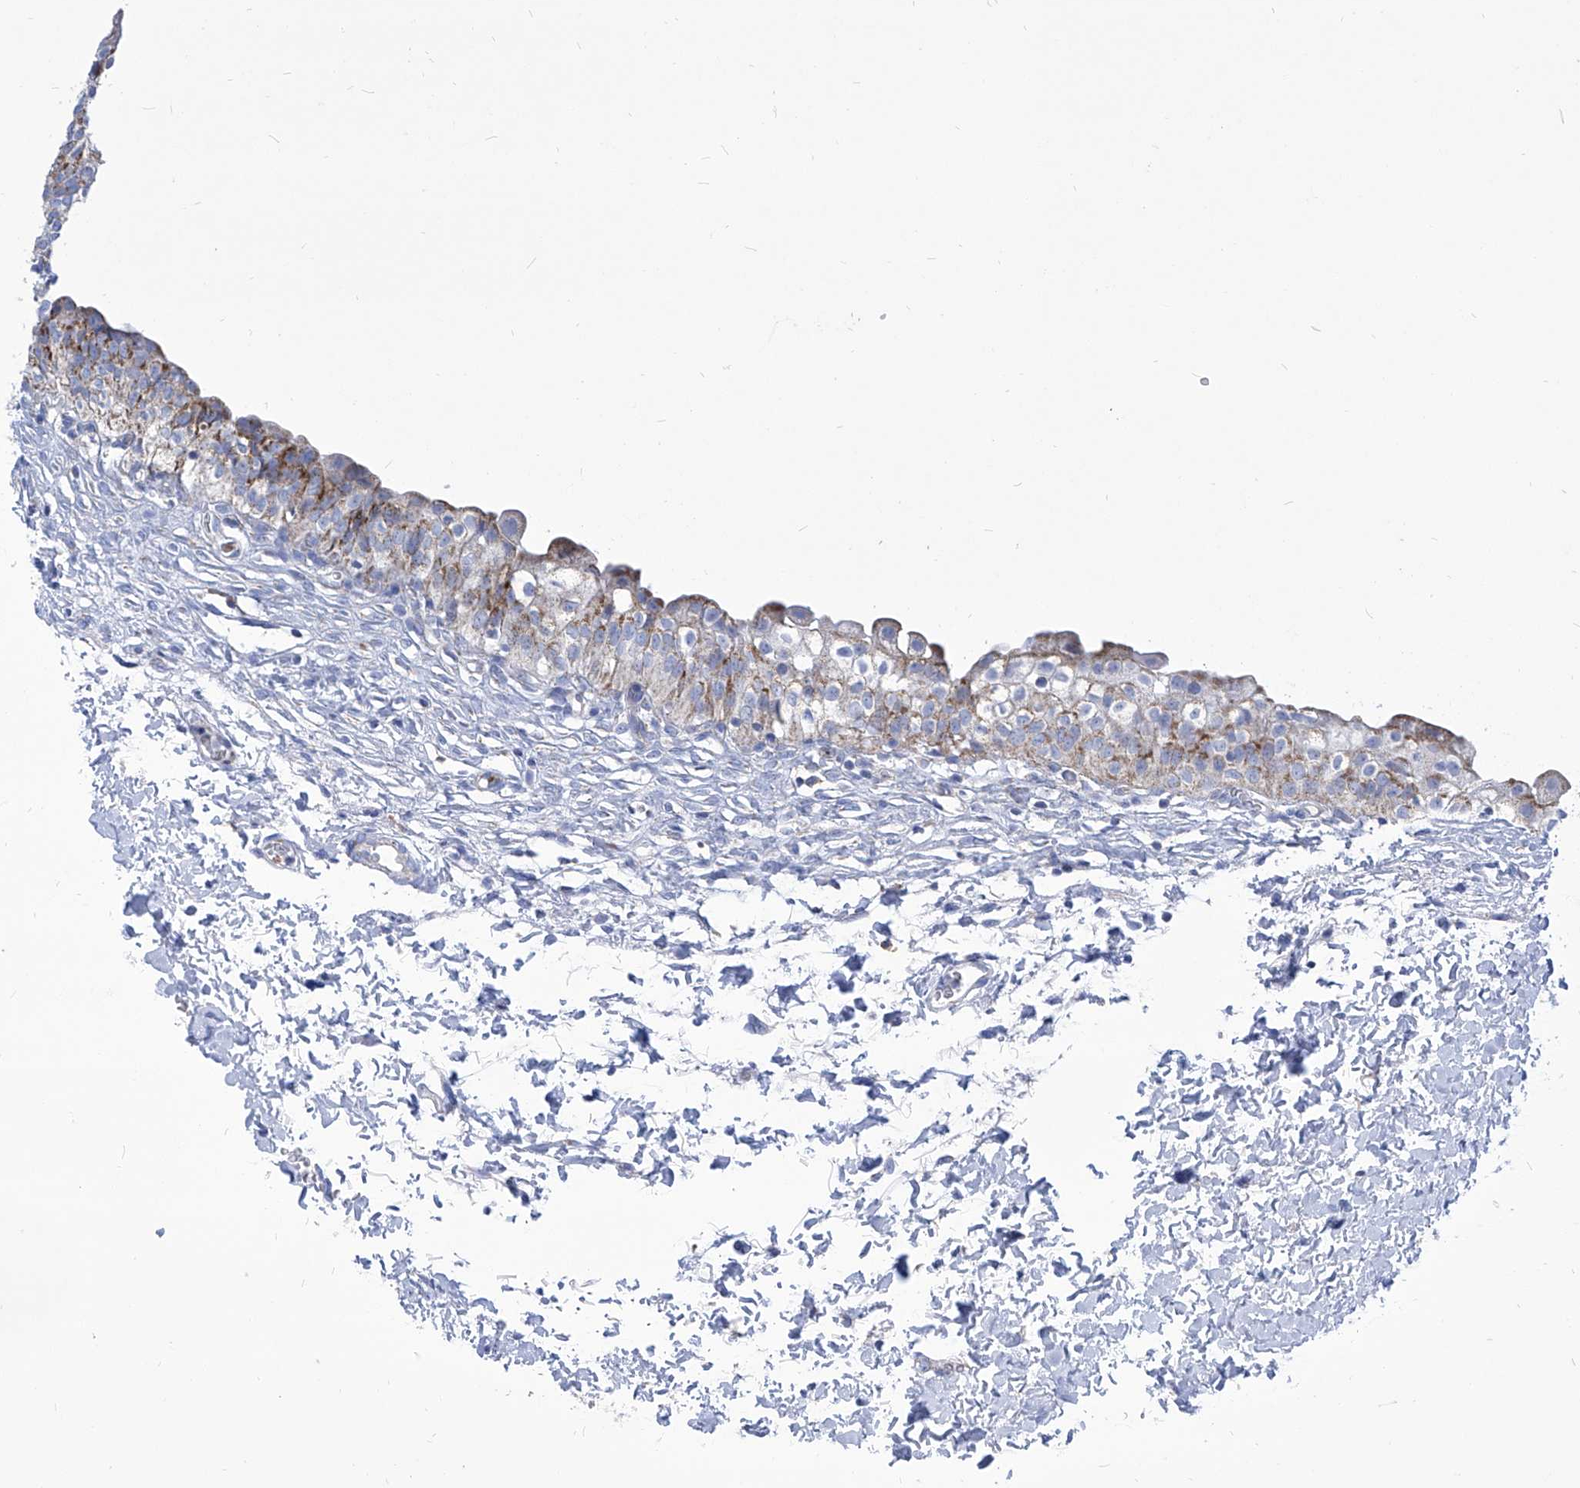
{"staining": {"intensity": "moderate", "quantity": "<25%", "location": "cytoplasmic/membranous"}, "tissue": "urinary bladder", "cell_type": "Urothelial cells", "image_type": "normal", "snomed": [{"axis": "morphology", "description": "Normal tissue, NOS"}, {"axis": "topography", "description": "Urinary bladder"}], "caption": "DAB (3,3'-diaminobenzidine) immunohistochemical staining of benign urinary bladder exhibits moderate cytoplasmic/membranous protein expression in about <25% of urothelial cells. The protein of interest is stained brown, and the nuclei are stained in blue (DAB (3,3'-diaminobenzidine) IHC with brightfield microscopy, high magnification).", "gene": "COQ3", "patient": {"sex": "male", "age": 55}}